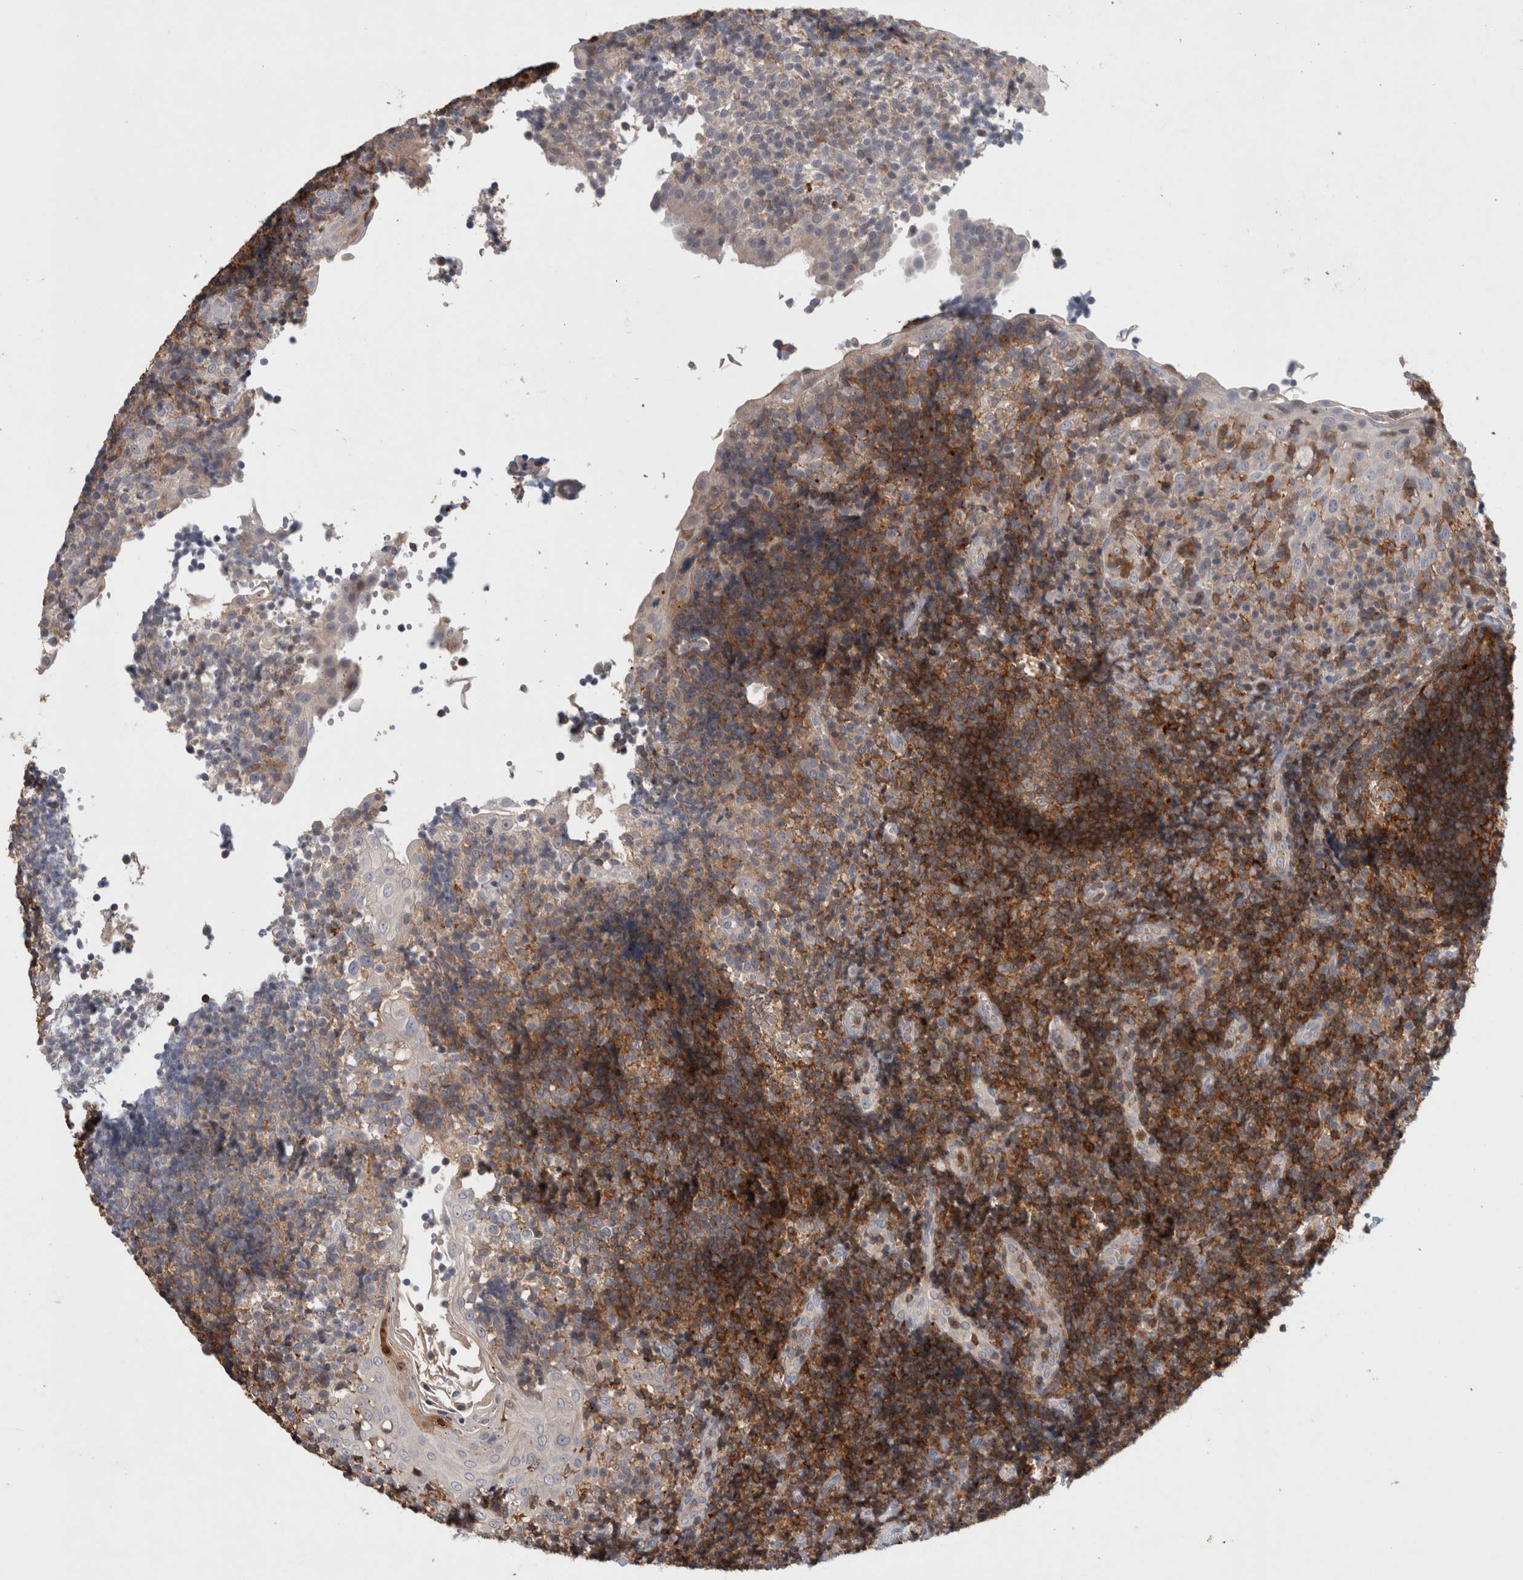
{"staining": {"intensity": "strong", "quantity": ">75%", "location": "cytoplasmic/membranous"}, "tissue": "tonsil", "cell_type": "Germinal center cells", "image_type": "normal", "snomed": [{"axis": "morphology", "description": "Normal tissue, NOS"}, {"axis": "topography", "description": "Tonsil"}], "caption": "Human tonsil stained for a protein (brown) displays strong cytoplasmic/membranous positive expression in approximately >75% of germinal center cells.", "gene": "GFRA2", "patient": {"sex": "female", "age": 40}}